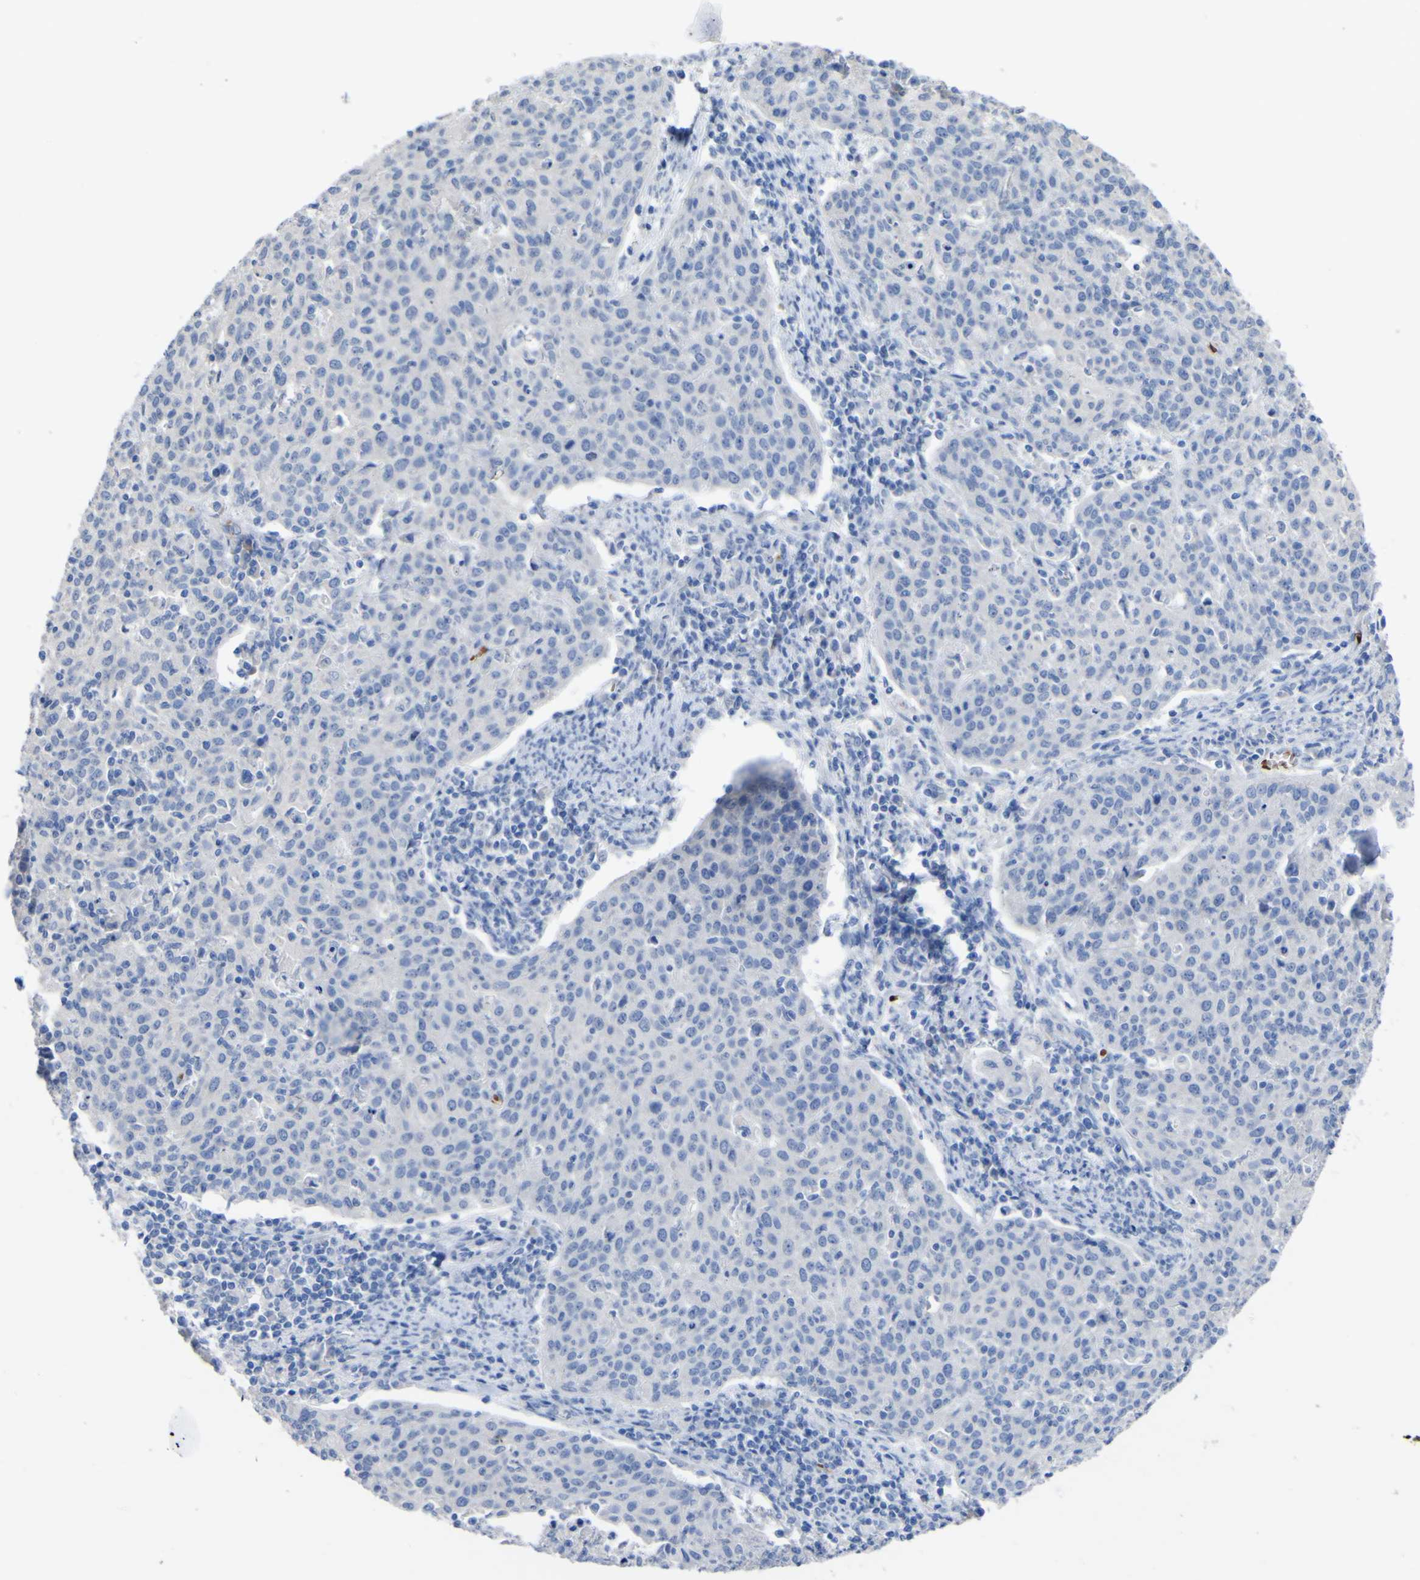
{"staining": {"intensity": "negative", "quantity": "none", "location": "none"}, "tissue": "cervical cancer", "cell_type": "Tumor cells", "image_type": "cancer", "snomed": [{"axis": "morphology", "description": "Squamous cell carcinoma, NOS"}, {"axis": "topography", "description": "Cervix"}], "caption": "IHC of human squamous cell carcinoma (cervical) displays no staining in tumor cells.", "gene": "GCM1", "patient": {"sex": "female", "age": 38}}